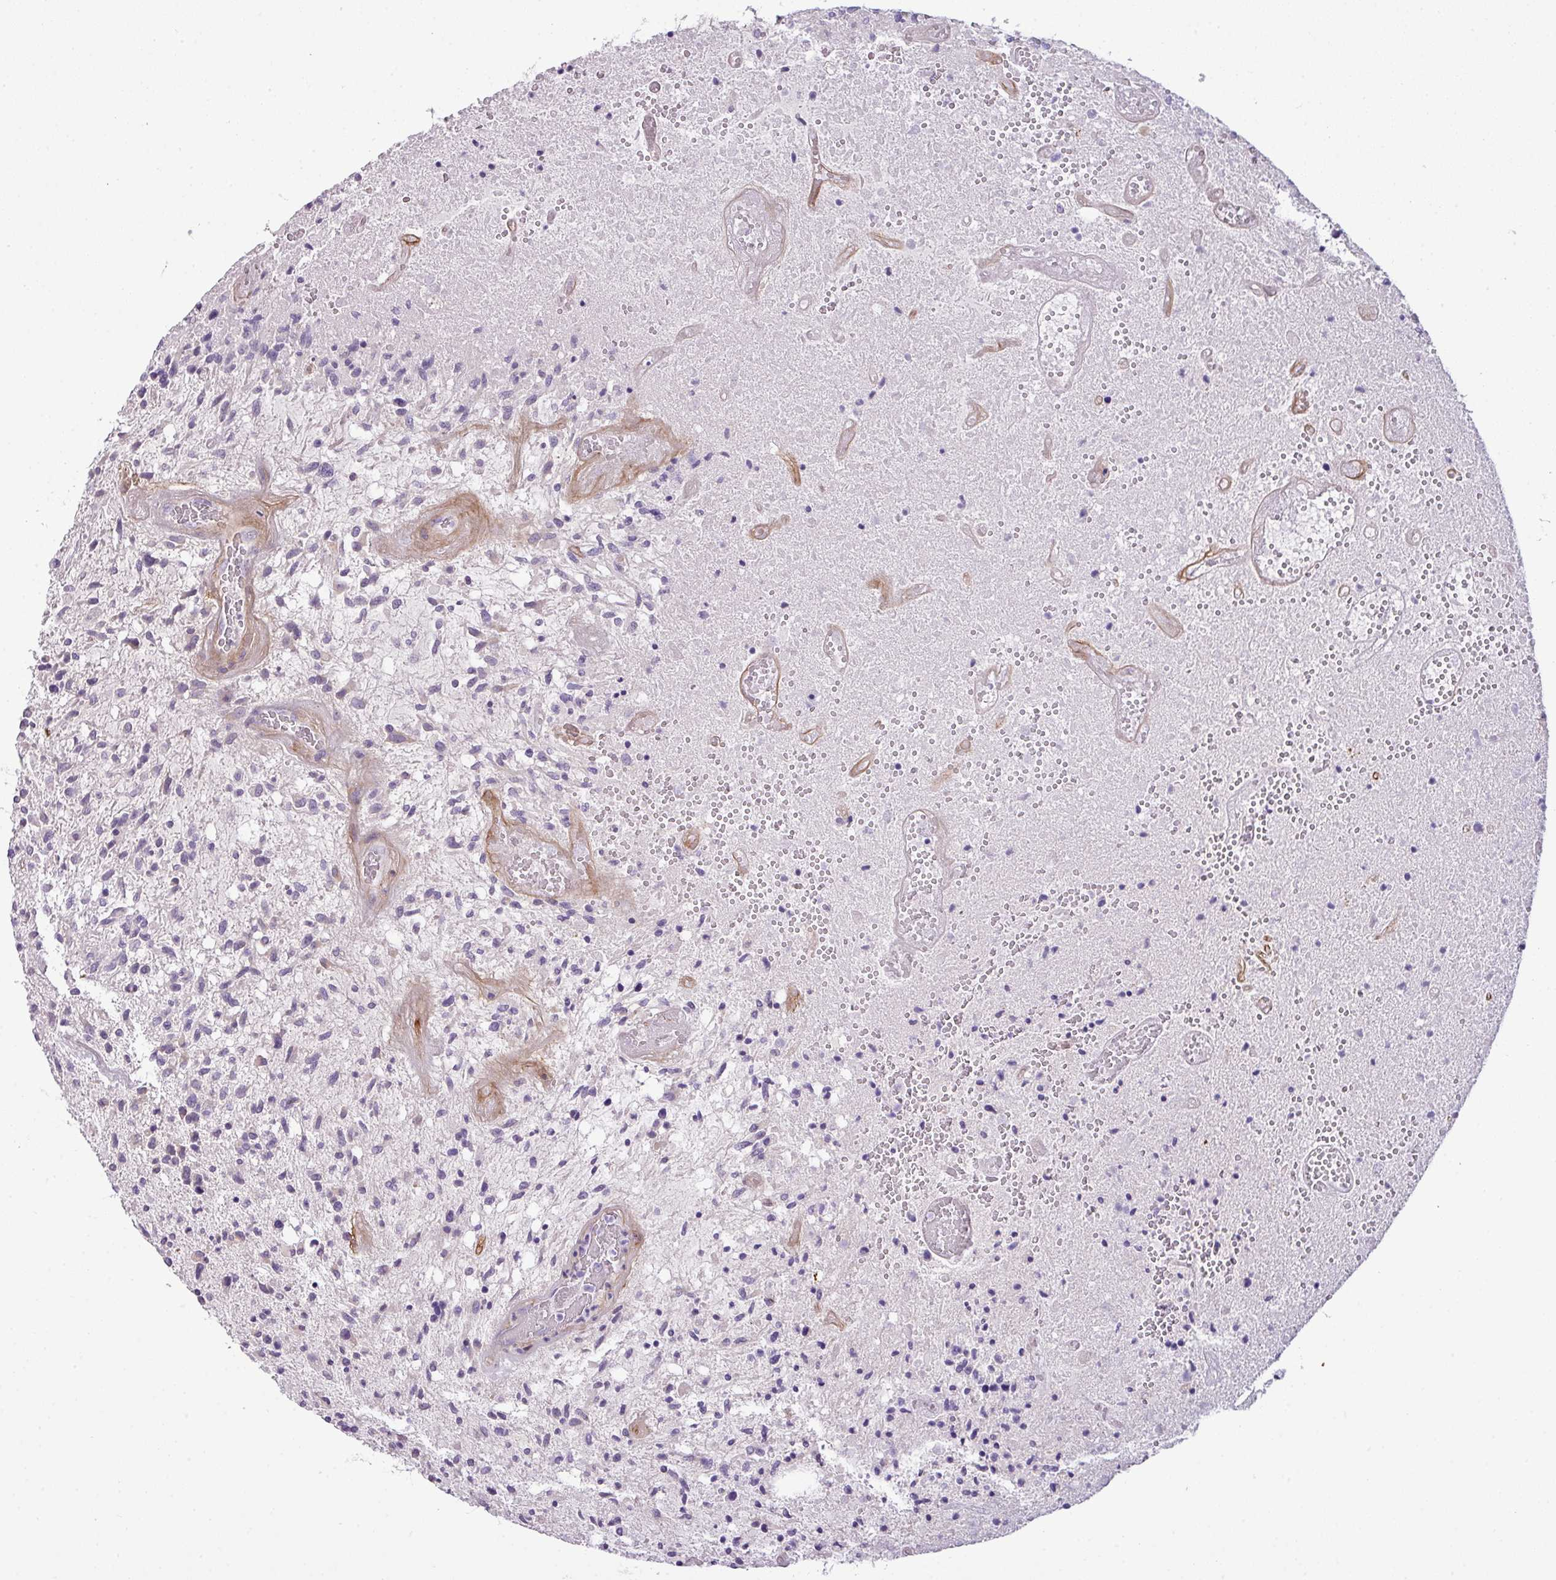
{"staining": {"intensity": "negative", "quantity": "none", "location": "none"}, "tissue": "glioma", "cell_type": "Tumor cells", "image_type": "cancer", "snomed": [{"axis": "morphology", "description": "Glioma, malignant, High grade"}, {"axis": "topography", "description": "Brain"}], "caption": "DAB (3,3'-diaminobenzidine) immunohistochemical staining of human malignant high-grade glioma shows no significant staining in tumor cells.", "gene": "PARD6G", "patient": {"sex": "male", "age": 47}}